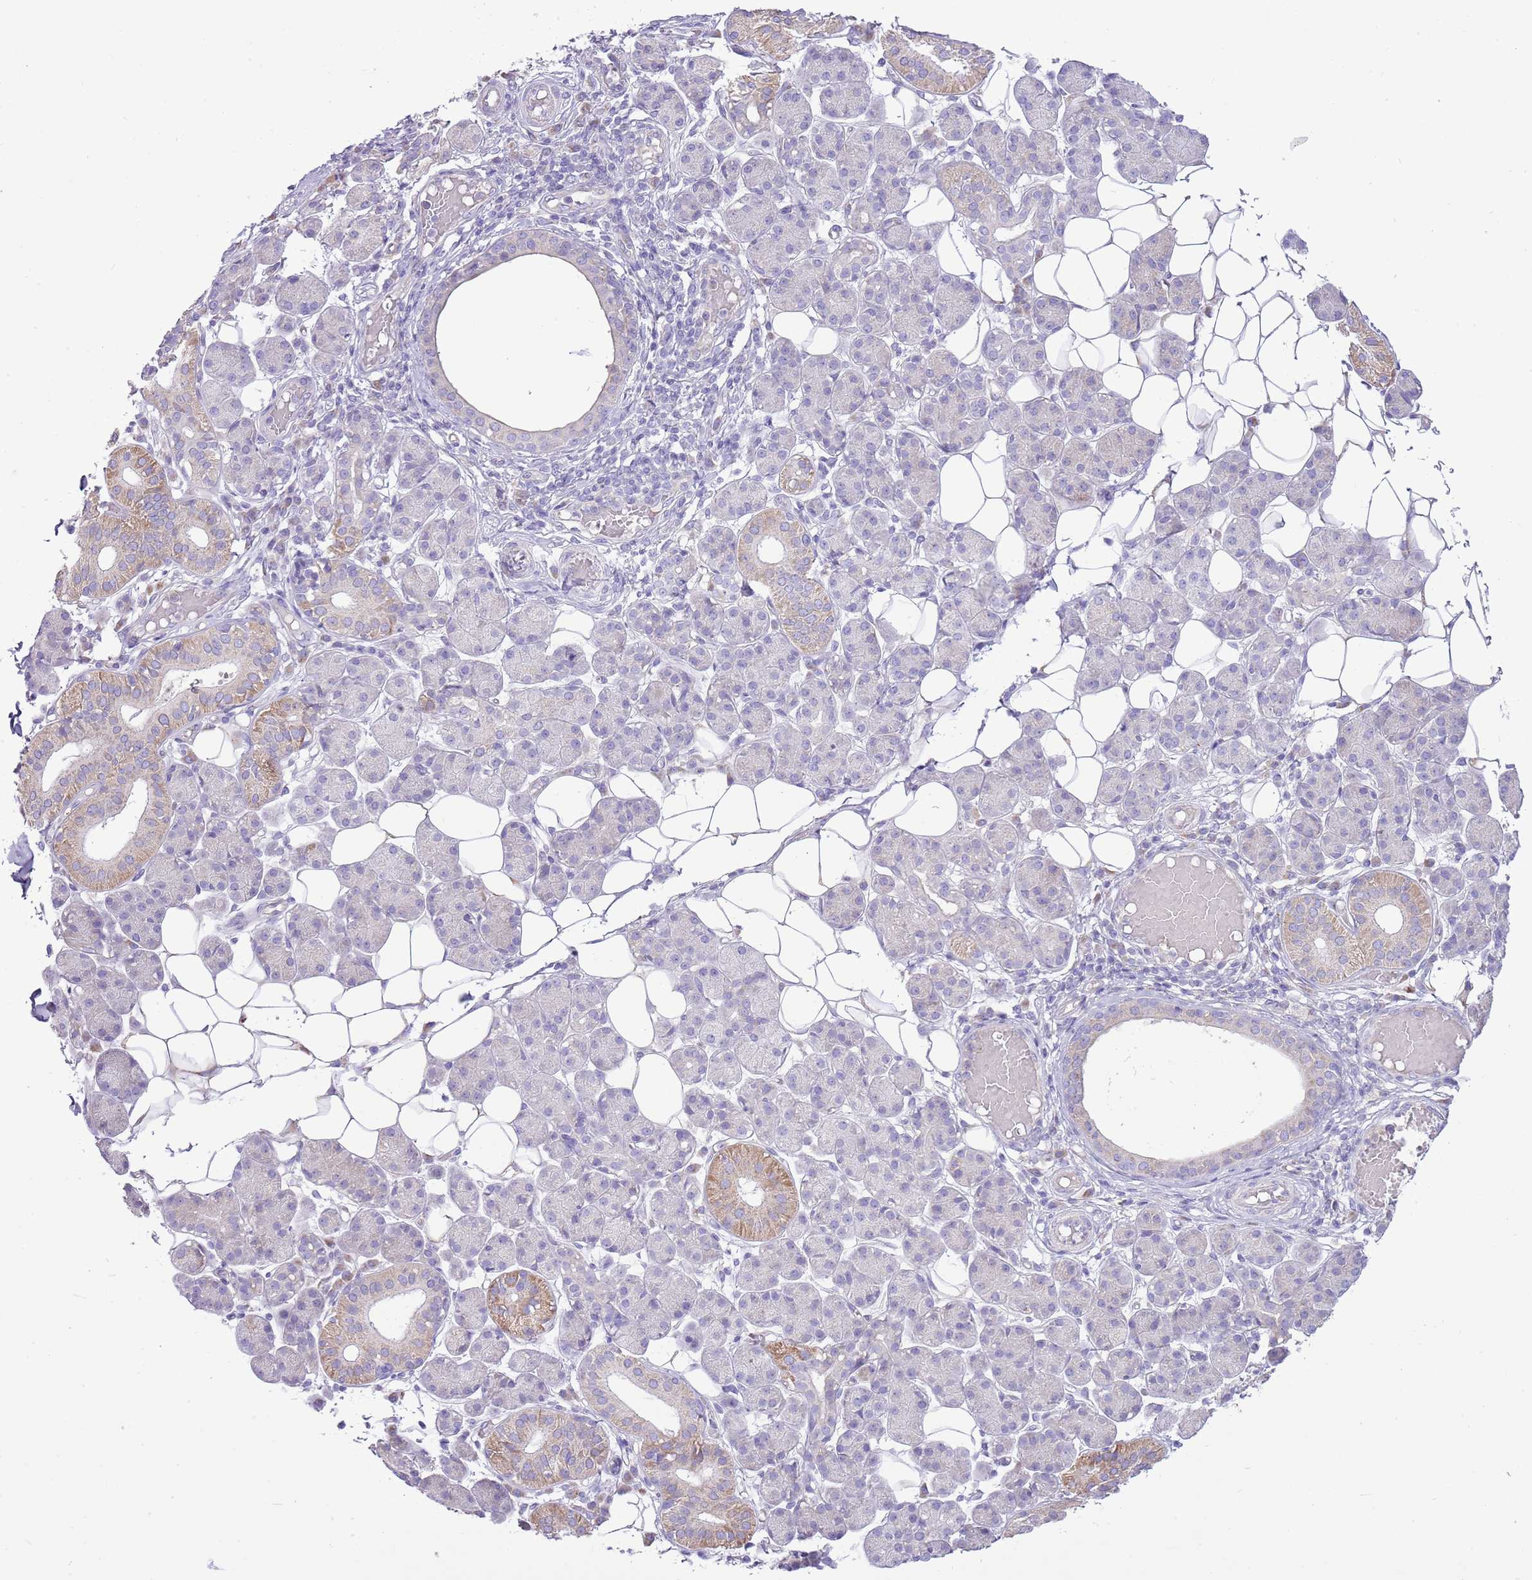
{"staining": {"intensity": "moderate", "quantity": "<25%", "location": "cytoplasmic/membranous"}, "tissue": "salivary gland", "cell_type": "Glandular cells", "image_type": "normal", "snomed": [{"axis": "morphology", "description": "Normal tissue, NOS"}, {"axis": "topography", "description": "Salivary gland"}], "caption": "Protein staining of benign salivary gland reveals moderate cytoplasmic/membranous expression in about <25% of glandular cells. Ihc stains the protein of interest in brown and the nuclei are stained blue.", "gene": "OAZ2", "patient": {"sex": "female", "age": 33}}